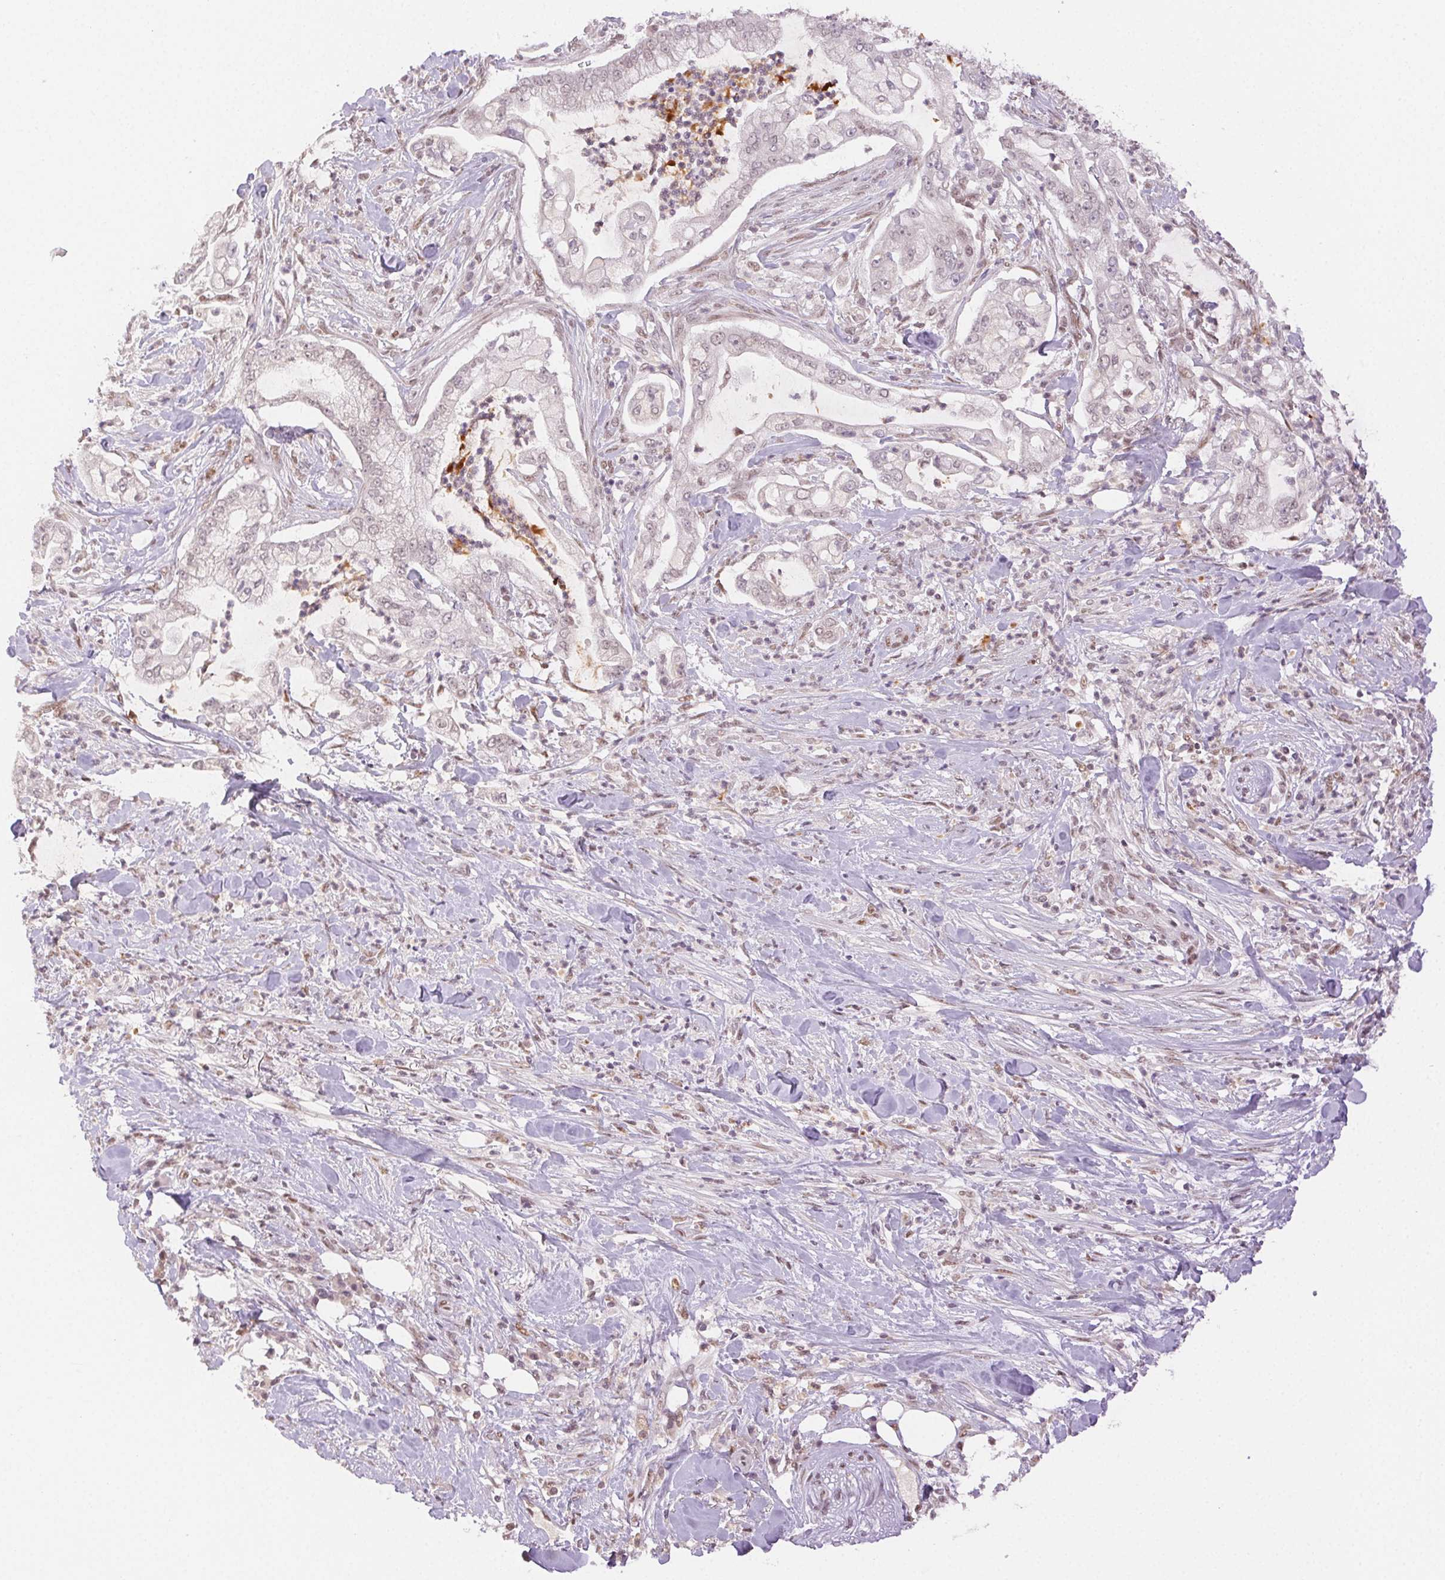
{"staining": {"intensity": "moderate", "quantity": "<25%", "location": "nuclear"}, "tissue": "pancreatic cancer", "cell_type": "Tumor cells", "image_type": "cancer", "snomed": [{"axis": "morphology", "description": "Adenocarcinoma, NOS"}, {"axis": "topography", "description": "Pancreas"}], "caption": "Protein positivity by immunohistochemistry (IHC) reveals moderate nuclear staining in about <25% of tumor cells in pancreatic cancer (adenocarcinoma). (DAB (3,3'-diaminobenzidine) IHC with brightfield microscopy, high magnification).", "gene": "H2AZ2", "patient": {"sex": "female", "age": 69}}